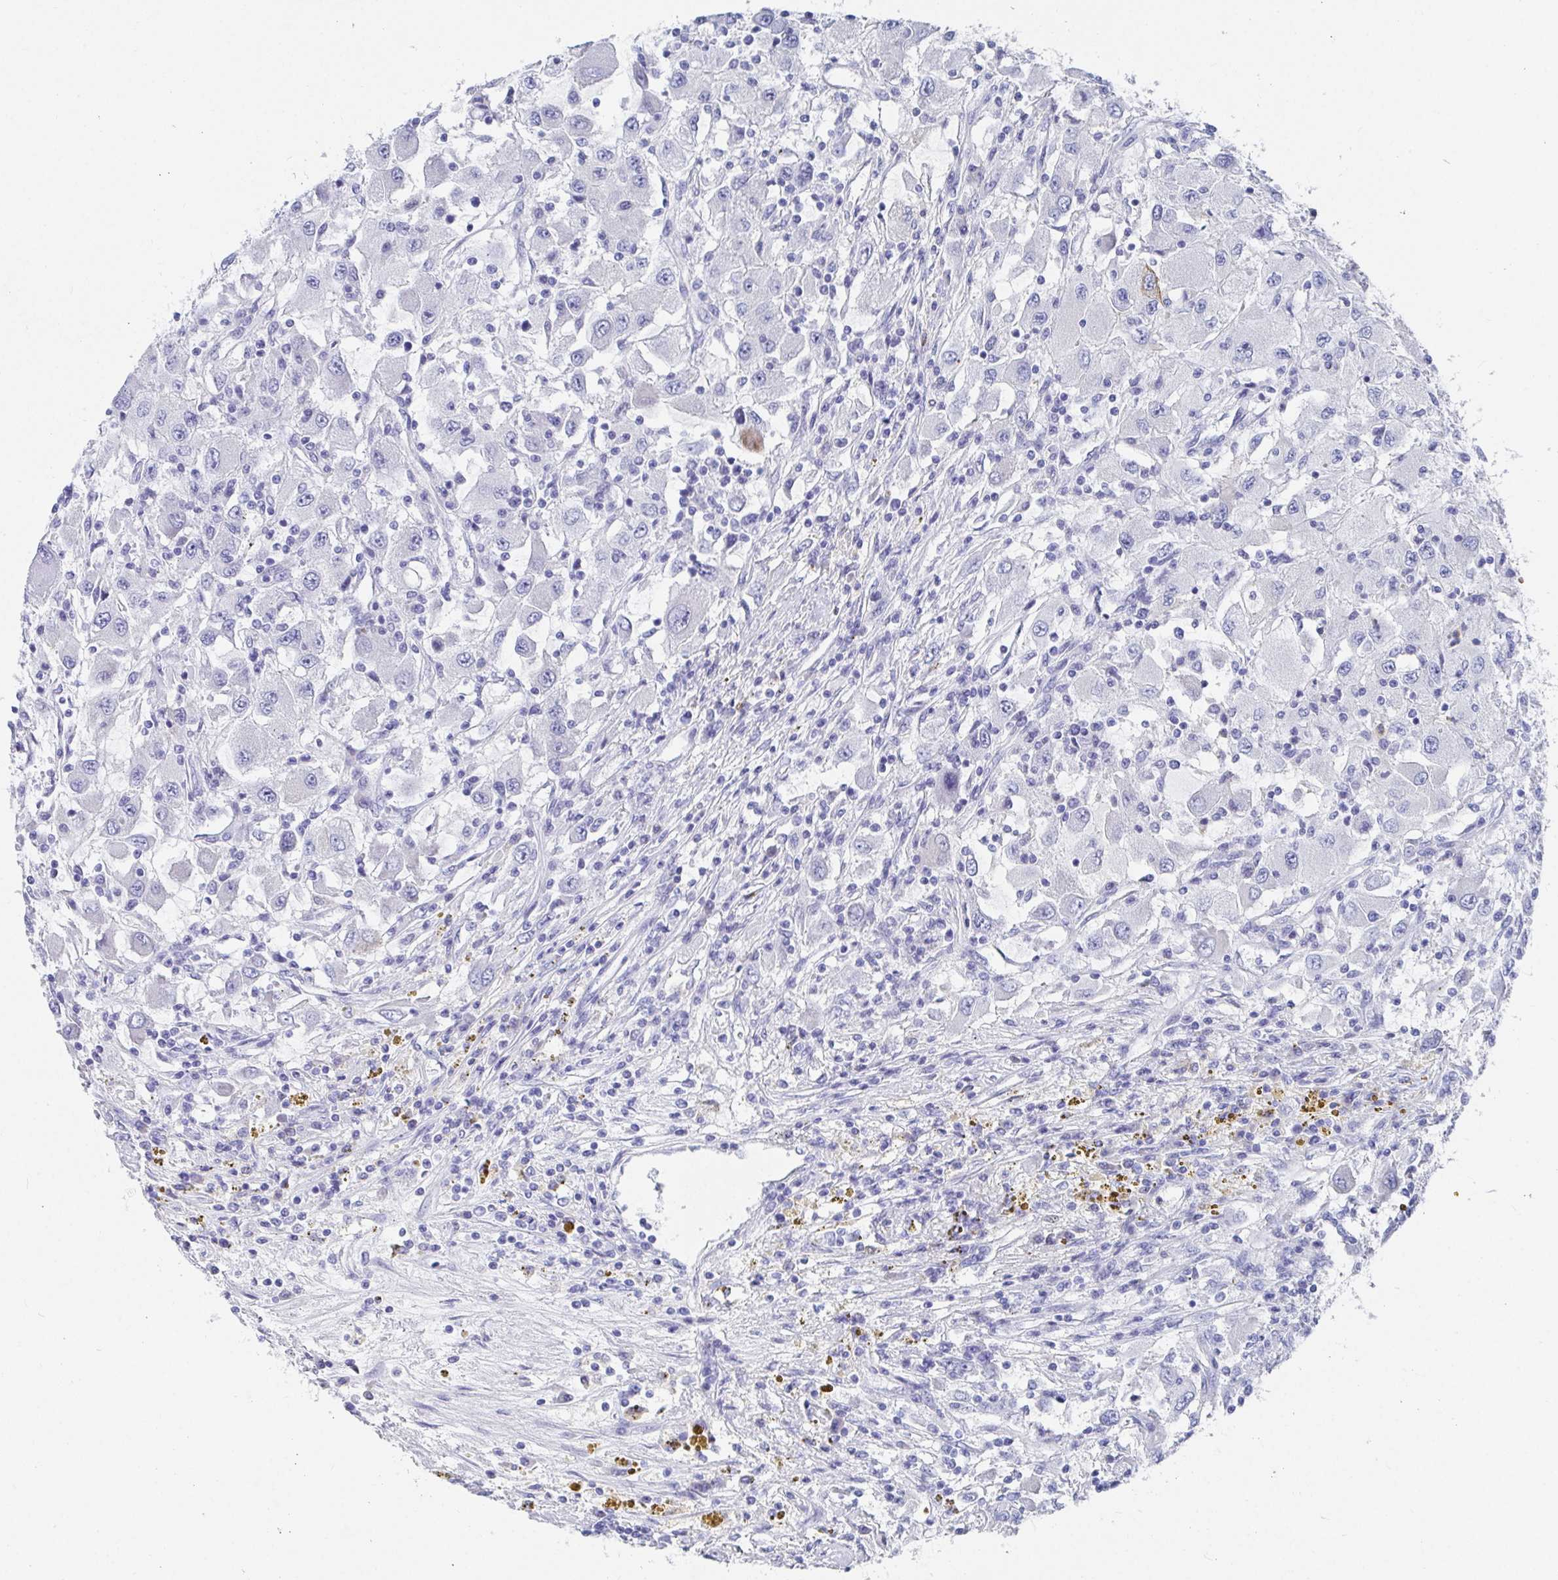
{"staining": {"intensity": "negative", "quantity": "none", "location": "none"}, "tissue": "renal cancer", "cell_type": "Tumor cells", "image_type": "cancer", "snomed": [{"axis": "morphology", "description": "Adenocarcinoma, NOS"}, {"axis": "topography", "description": "Kidney"}], "caption": "DAB (3,3'-diaminobenzidine) immunohistochemical staining of human adenocarcinoma (renal) demonstrates no significant expression in tumor cells.", "gene": "CLDN8", "patient": {"sex": "female", "age": 67}}